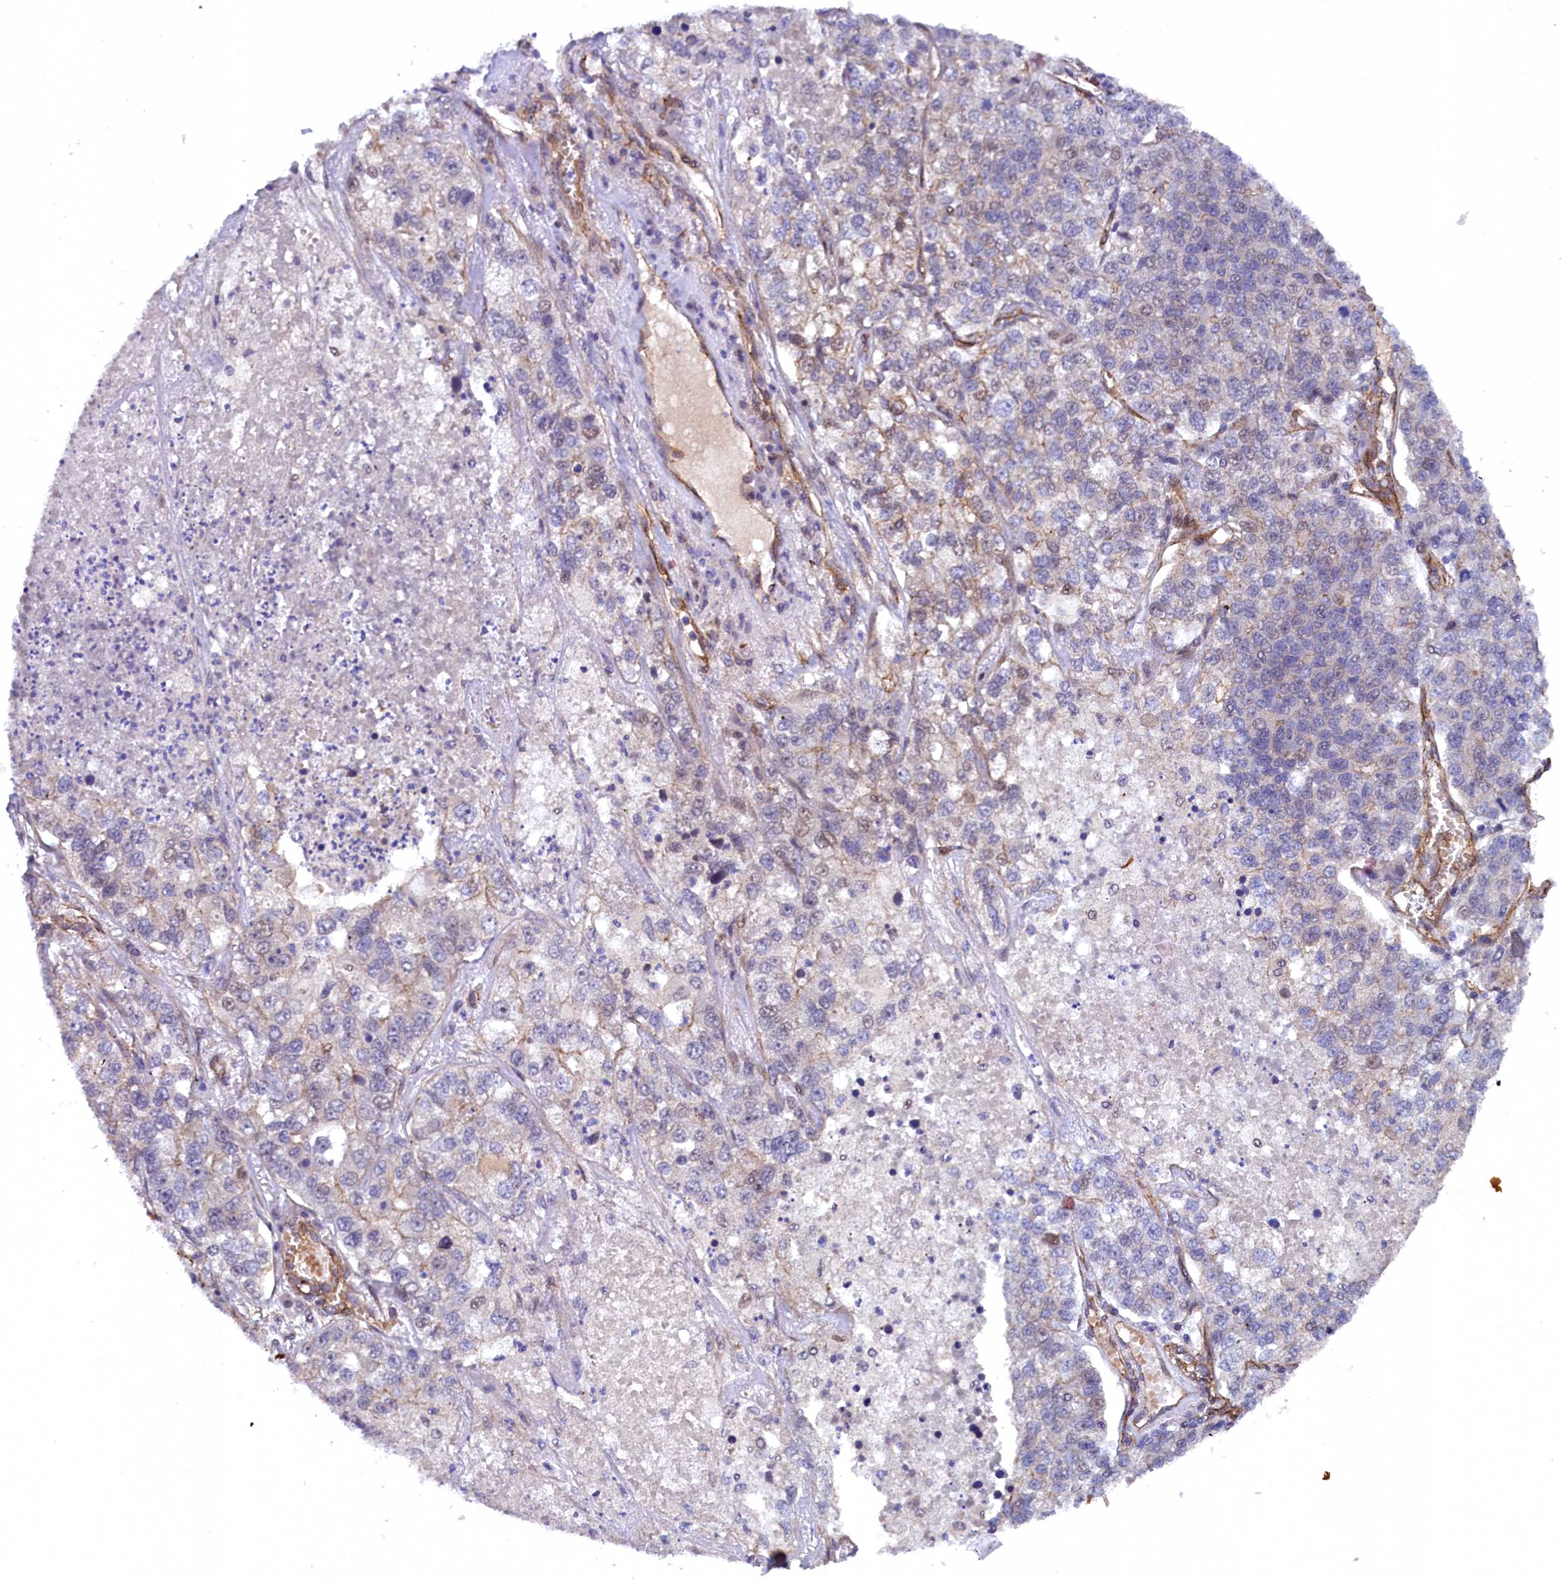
{"staining": {"intensity": "negative", "quantity": "none", "location": "none"}, "tissue": "lung cancer", "cell_type": "Tumor cells", "image_type": "cancer", "snomed": [{"axis": "morphology", "description": "Adenocarcinoma, NOS"}, {"axis": "topography", "description": "Lung"}], "caption": "Immunohistochemistry (IHC) image of lung cancer stained for a protein (brown), which demonstrates no positivity in tumor cells.", "gene": "ARL14EP", "patient": {"sex": "male", "age": 49}}